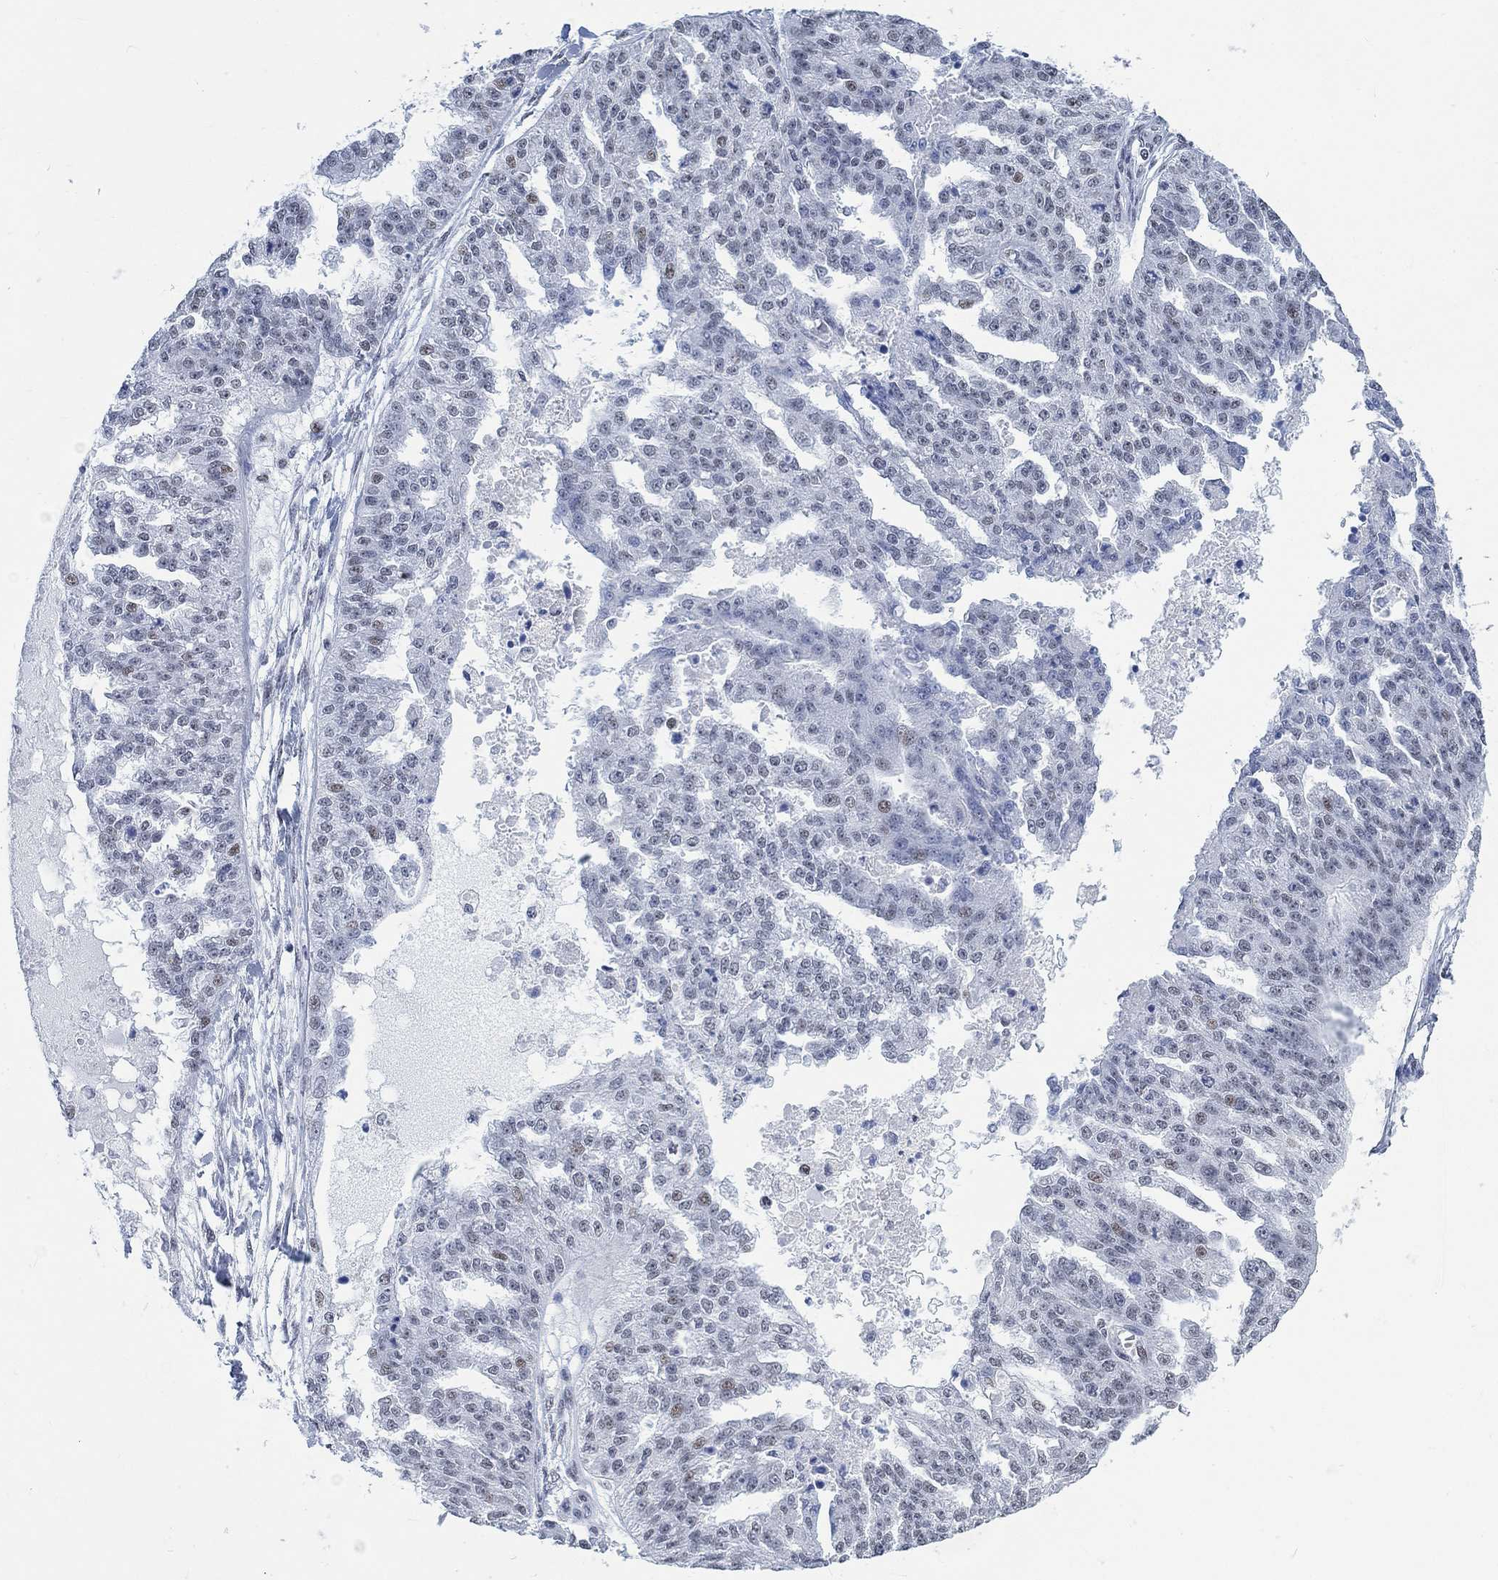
{"staining": {"intensity": "weak", "quantity": "<25%", "location": "nuclear"}, "tissue": "ovarian cancer", "cell_type": "Tumor cells", "image_type": "cancer", "snomed": [{"axis": "morphology", "description": "Cystadenocarcinoma, serous, NOS"}, {"axis": "topography", "description": "Ovary"}], "caption": "An image of ovarian cancer stained for a protein demonstrates no brown staining in tumor cells. (Brightfield microscopy of DAB (3,3'-diaminobenzidine) immunohistochemistry at high magnification).", "gene": "KCNH8", "patient": {"sex": "female", "age": 58}}